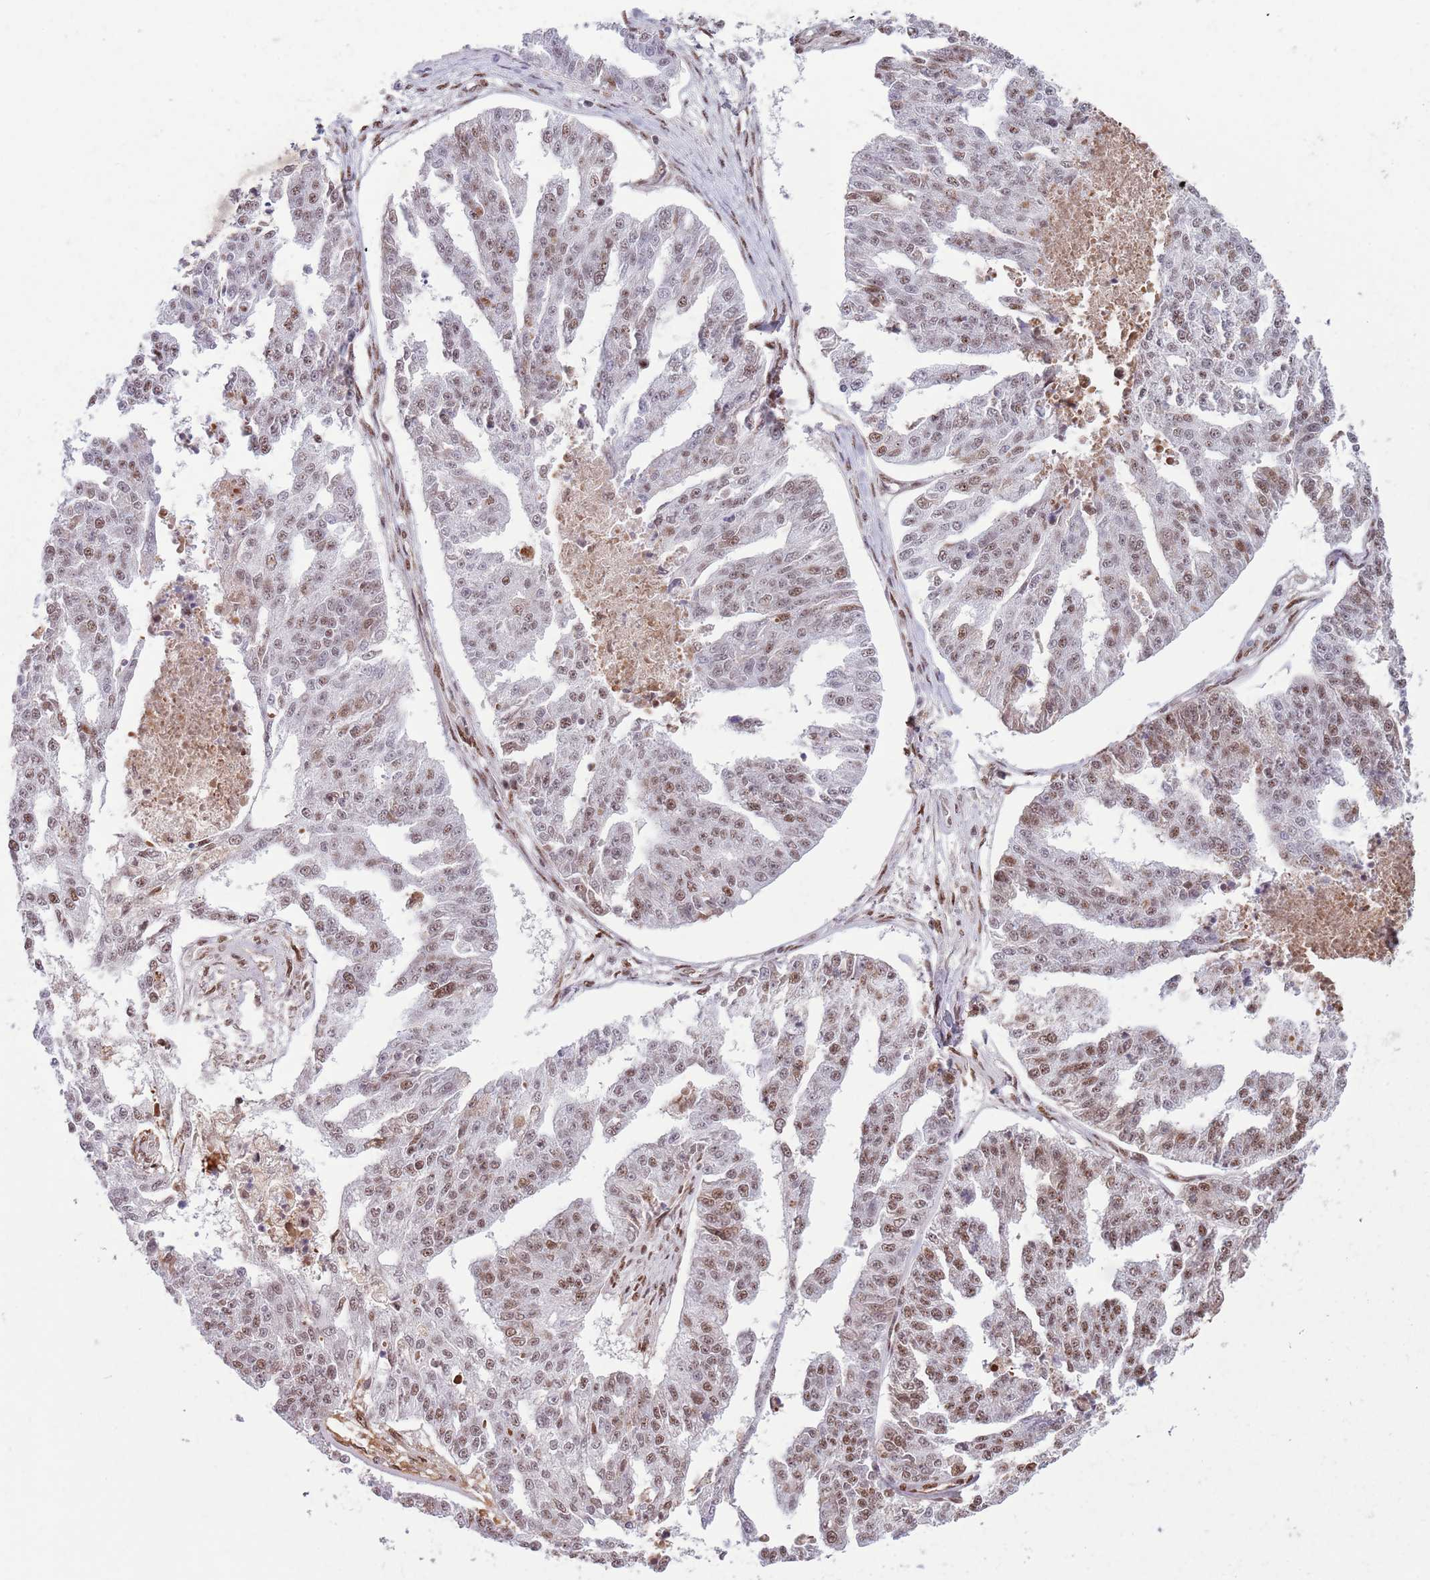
{"staining": {"intensity": "moderate", "quantity": "25%-75%", "location": "nuclear"}, "tissue": "ovarian cancer", "cell_type": "Tumor cells", "image_type": "cancer", "snomed": [{"axis": "morphology", "description": "Cystadenocarcinoma, serous, NOS"}, {"axis": "topography", "description": "Ovary"}], "caption": "Moderate nuclear positivity for a protein is appreciated in approximately 25%-75% of tumor cells of ovarian cancer using immunohistochemistry.", "gene": "SIPA1L3", "patient": {"sex": "female", "age": 58}}